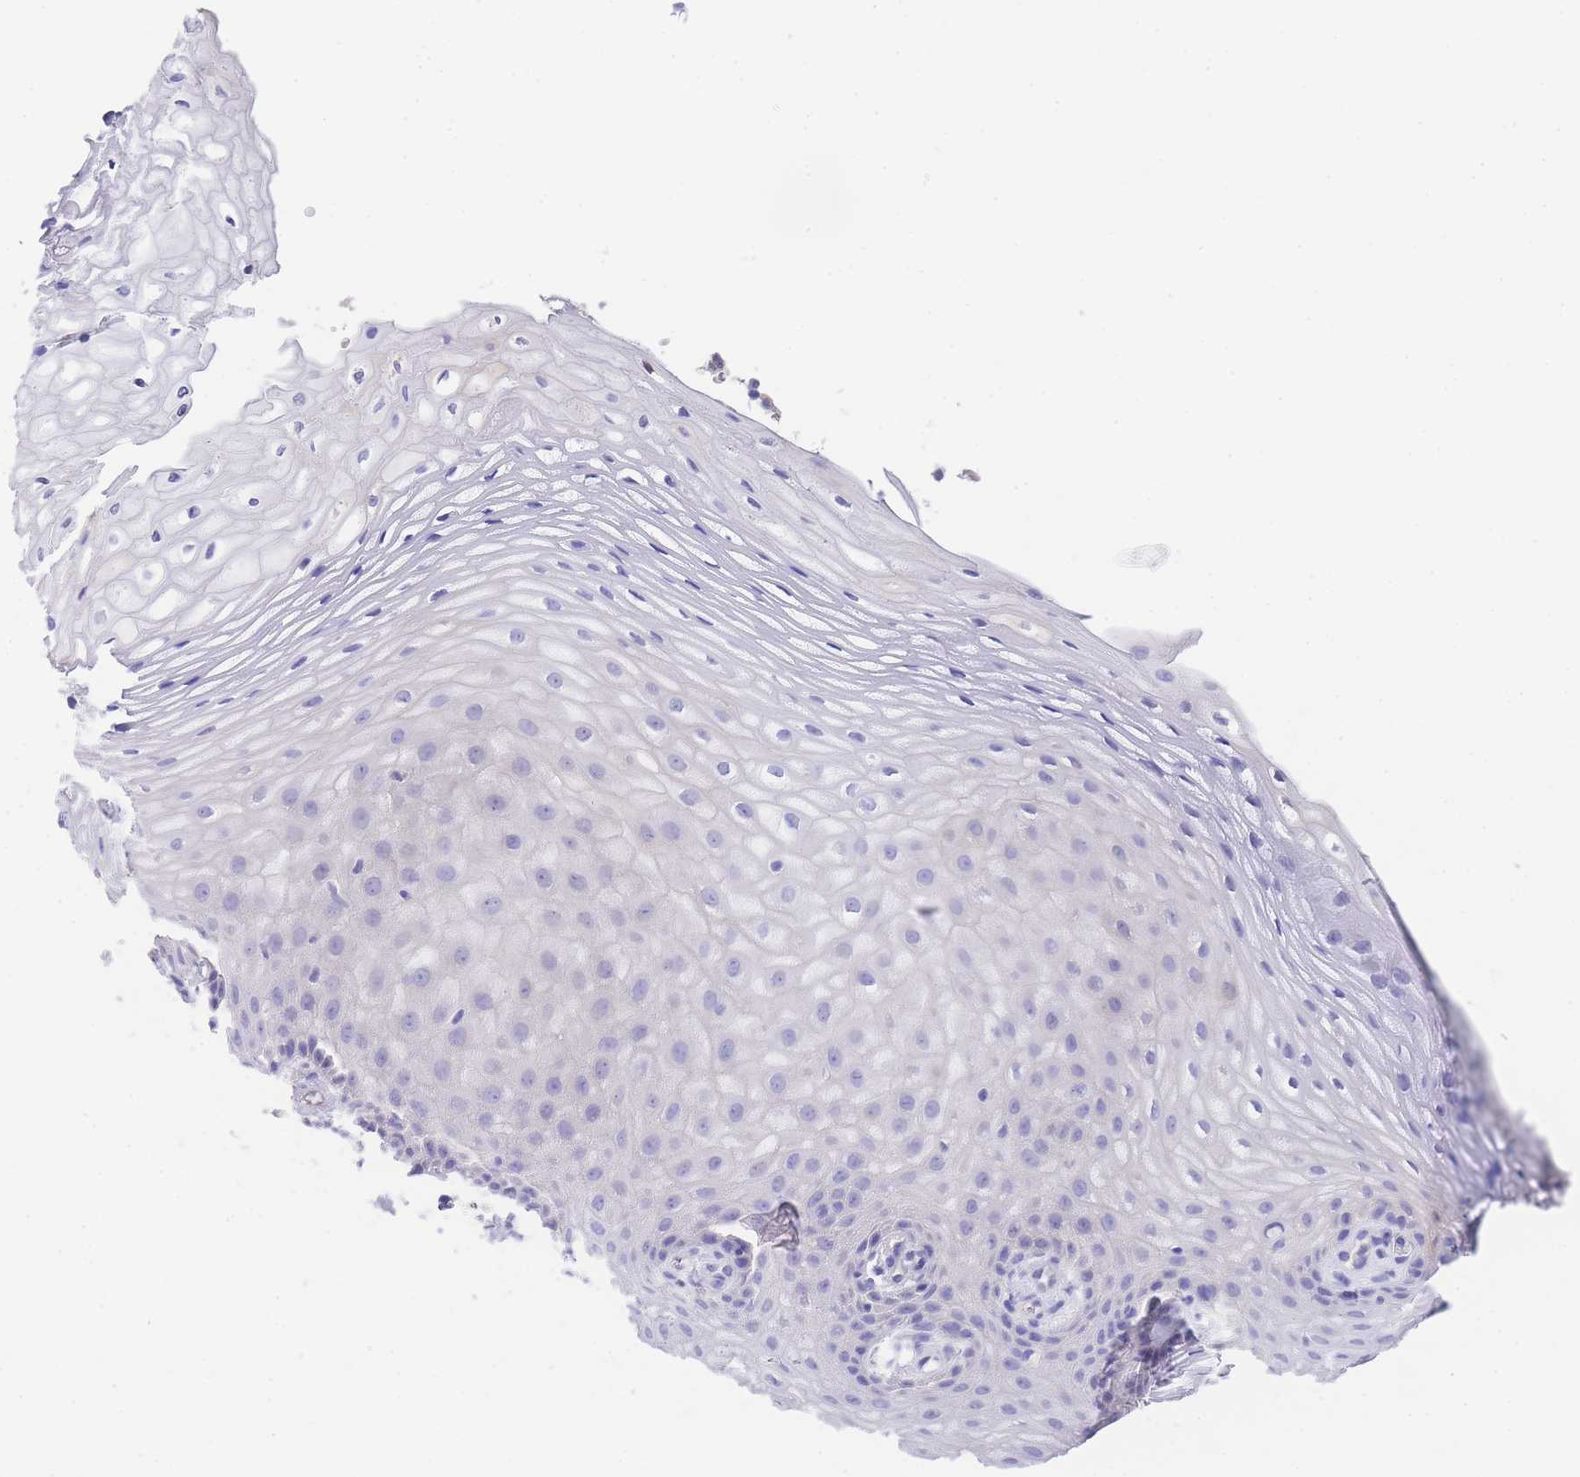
{"staining": {"intensity": "negative", "quantity": "none", "location": "none"}, "tissue": "vagina", "cell_type": "Squamous epithelial cells", "image_type": "normal", "snomed": [{"axis": "morphology", "description": "Normal tissue, NOS"}, {"axis": "topography", "description": "Vagina"}], "caption": "This is a image of IHC staining of normal vagina, which shows no expression in squamous epithelial cells.", "gene": "EPN2", "patient": {"sex": "female", "age": 60}}